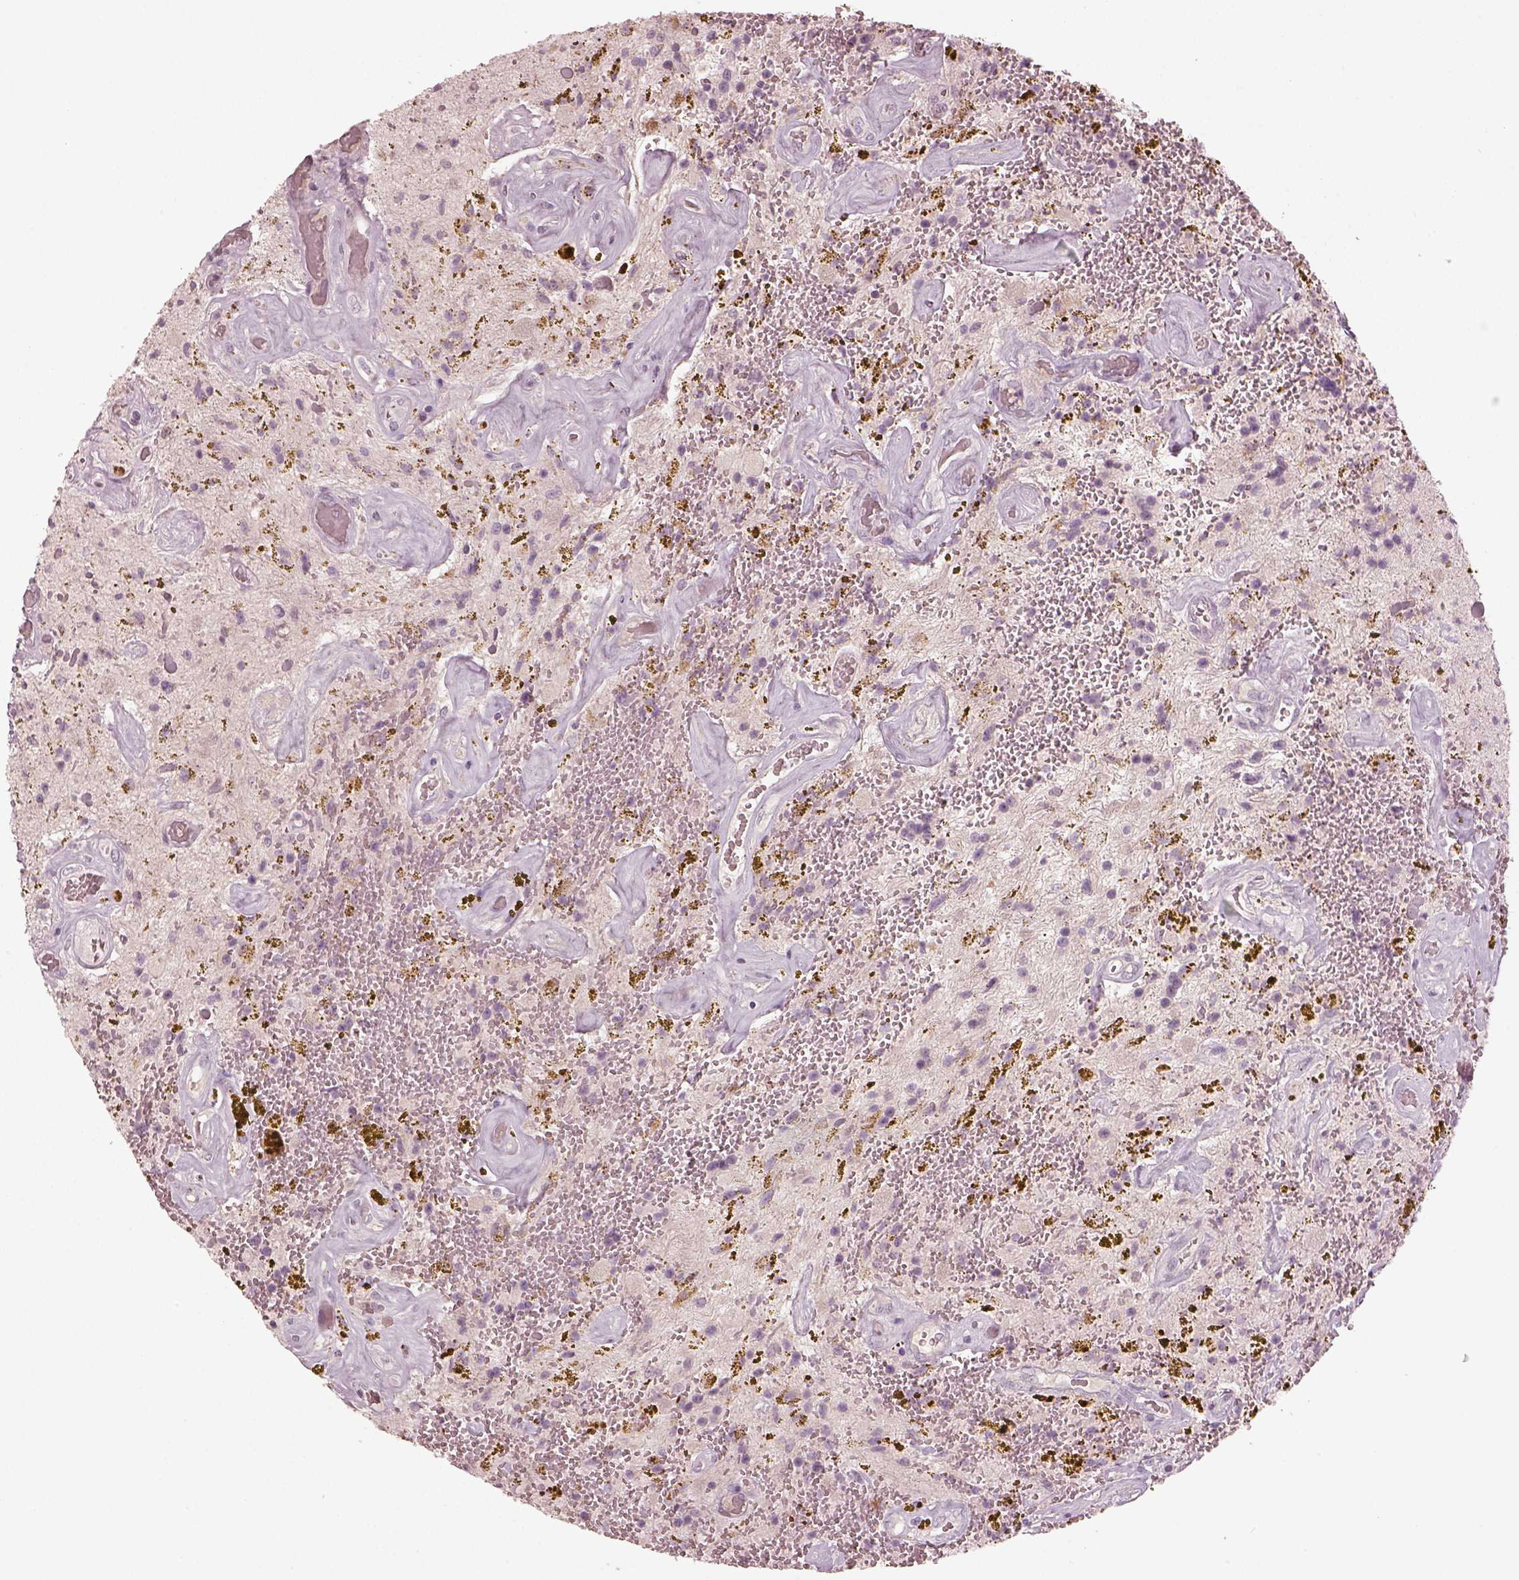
{"staining": {"intensity": "negative", "quantity": "none", "location": "none"}, "tissue": "glioma", "cell_type": "Tumor cells", "image_type": "cancer", "snomed": [{"axis": "morphology", "description": "Glioma, malignant, Low grade"}, {"axis": "topography", "description": "Cerebellum"}], "caption": "Micrograph shows no significant protein expression in tumor cells of malignant glioma (low-grade).", "gene": "SPATA6L", "patient": {"sex": "female", "age": 14}}